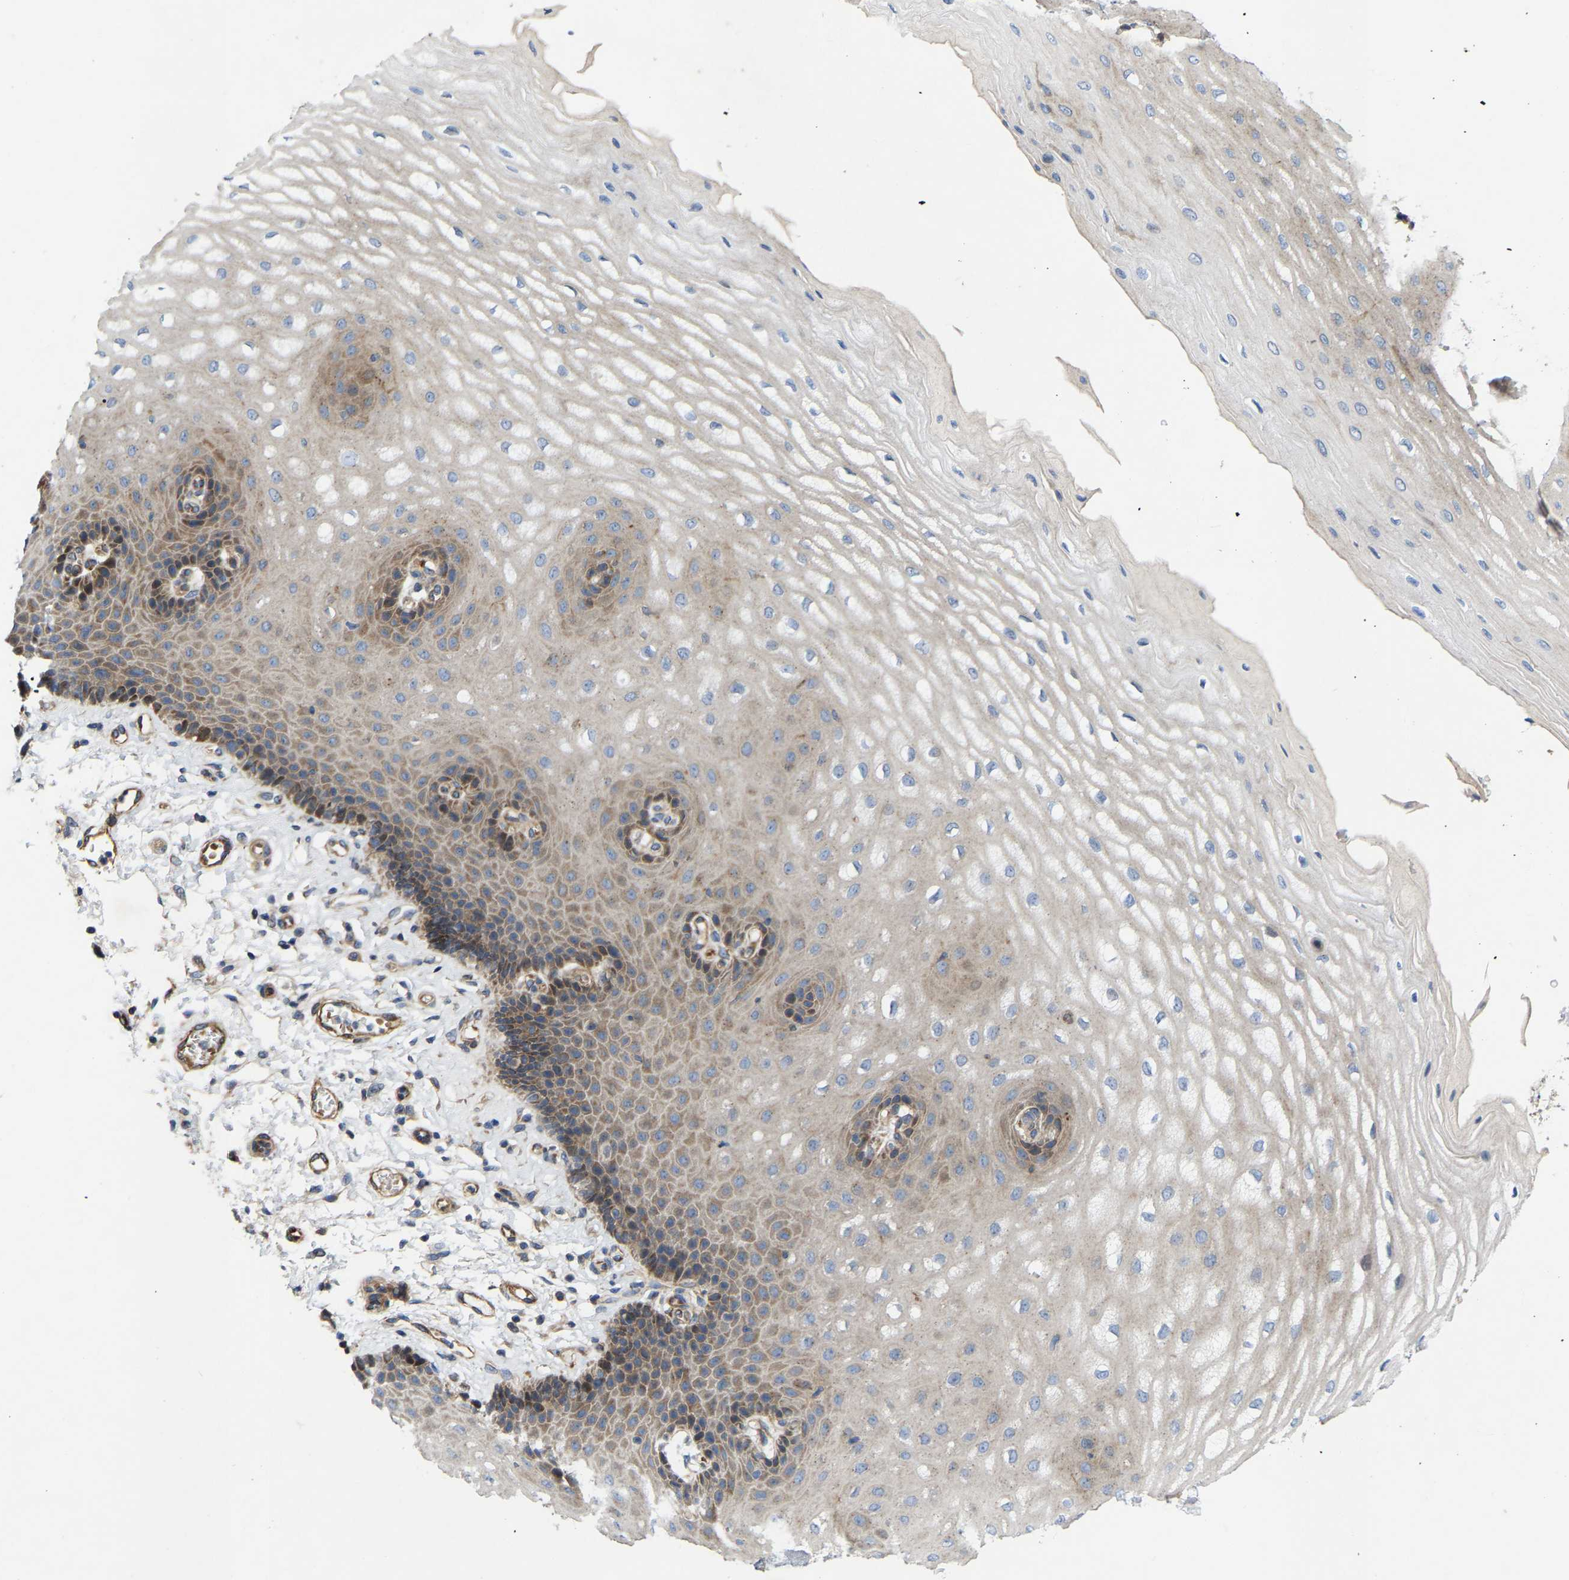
{"staining": {"intensity": "moderate", "quantity": "25%-75%", "location": "cytoplasmic/membranous"}, "tissue": "esophagus", "cell_type": "Squamous epithelial cells", "image_type": "normal", "snomed": [{"axis": "morphology", "description": "Normal tissue, NOS"}, {"axis": "topography", "description": "Esophagus"}], "caption": "Immunohistochemistry micrograph of benign human esophagus stained for a protein (brown), which demonstrates medium levels of moderate cytoplasmic/membranous positivity in about 25%-75% of squamous epithelial cells.", "gene": "TOR1B", "patient": {"sex": "male", "age": 54}}